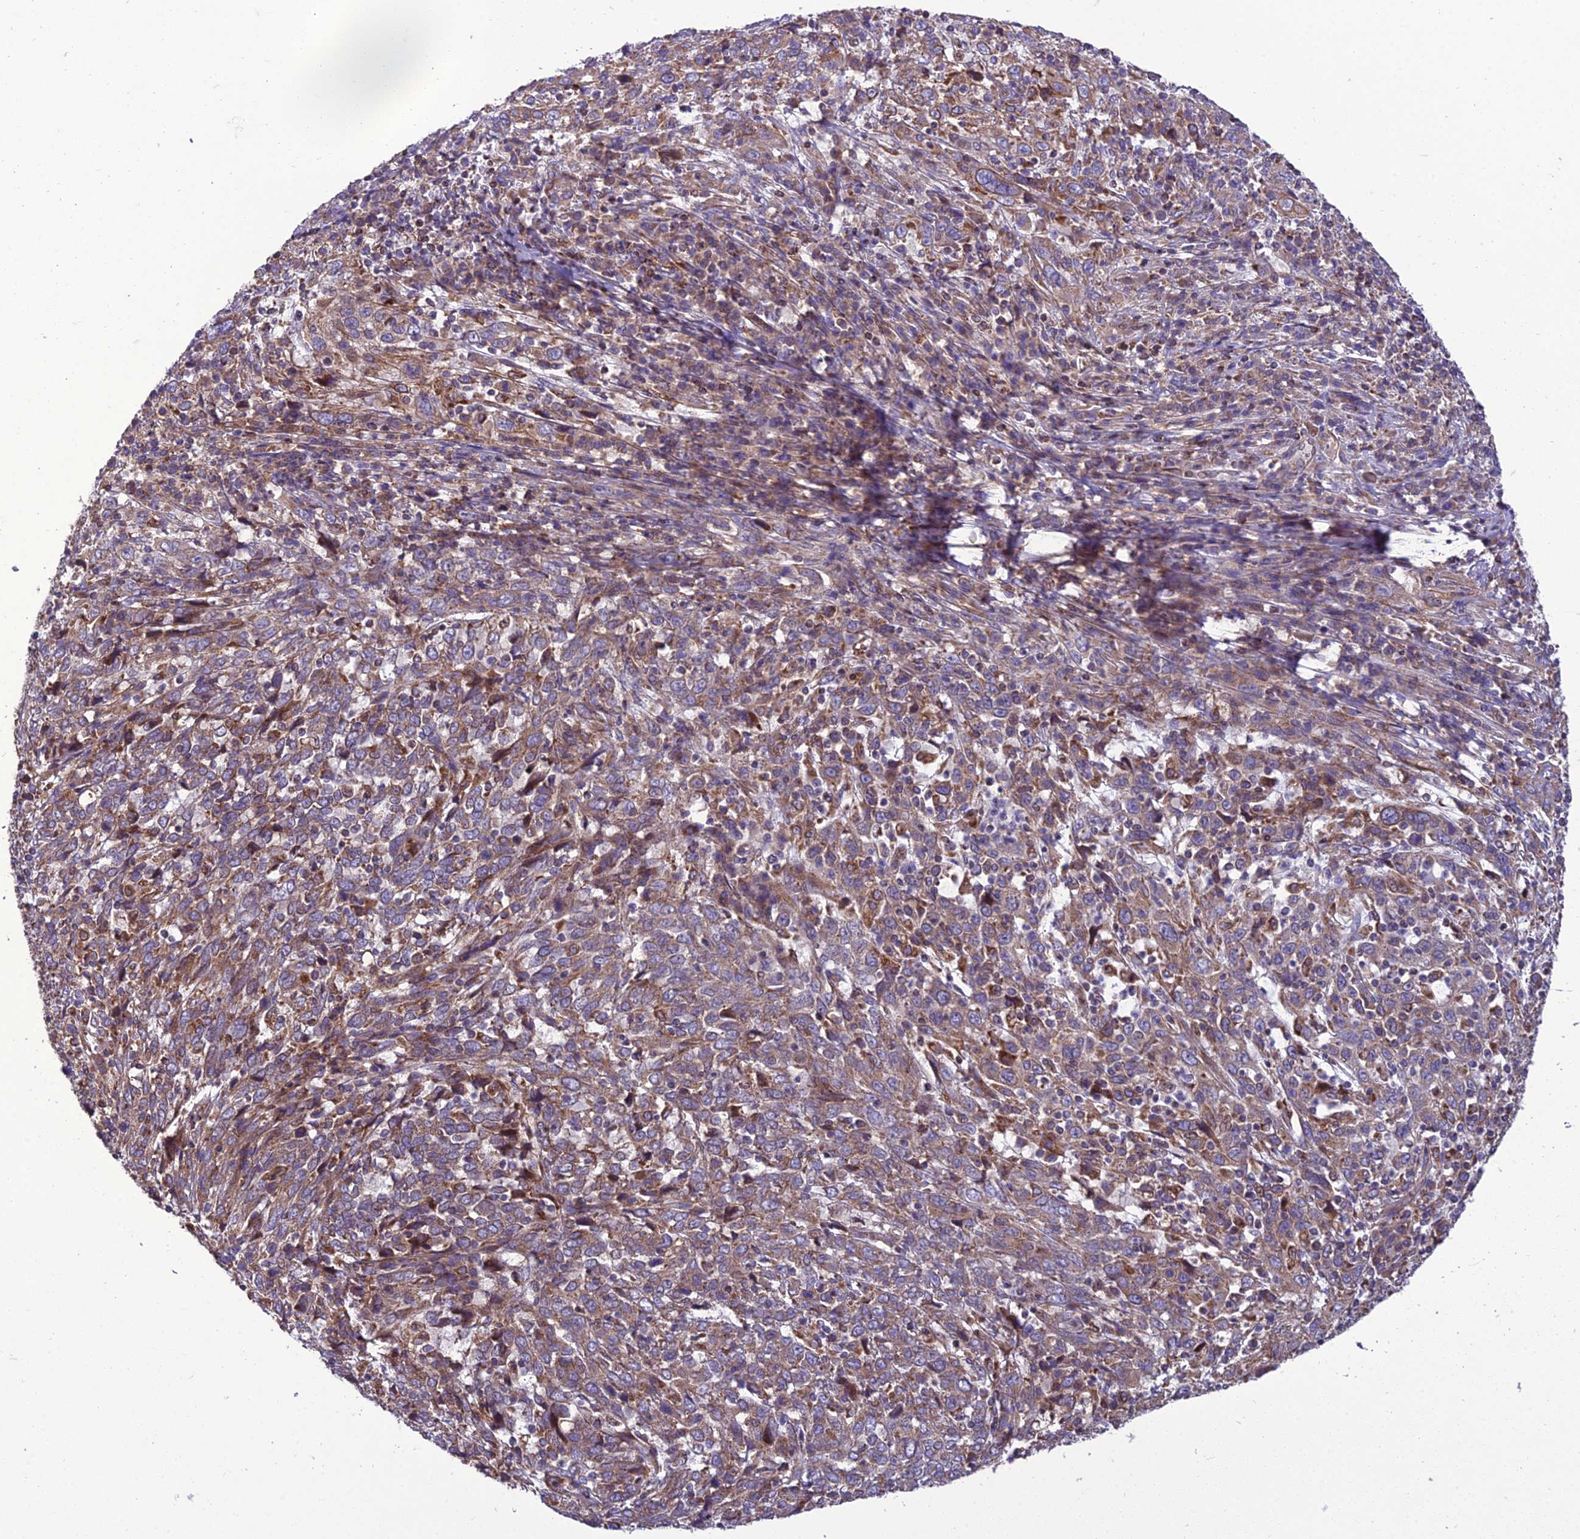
{"staining": {"intensity": "moderate", "quantity": ">75%", "location": "cytoplasmic/membranous"}, "tissue": "cervical cancer", "cell_type": "Tumor cells", "image_type": "cancer", "snomed": [{"axis": "morphology", "description": "Squamous cell carcinoma, NOS"}, {"axis": "topography", "description": "Cervix"}], "caption": "Squamous cell carcinoma (cervical) tissue demonstrates moderate cytoplasmic/membranous staining in about >75% of tumor cells", "gene": "GIMAP1", "patient": {"sex": "female", "age": 46}}